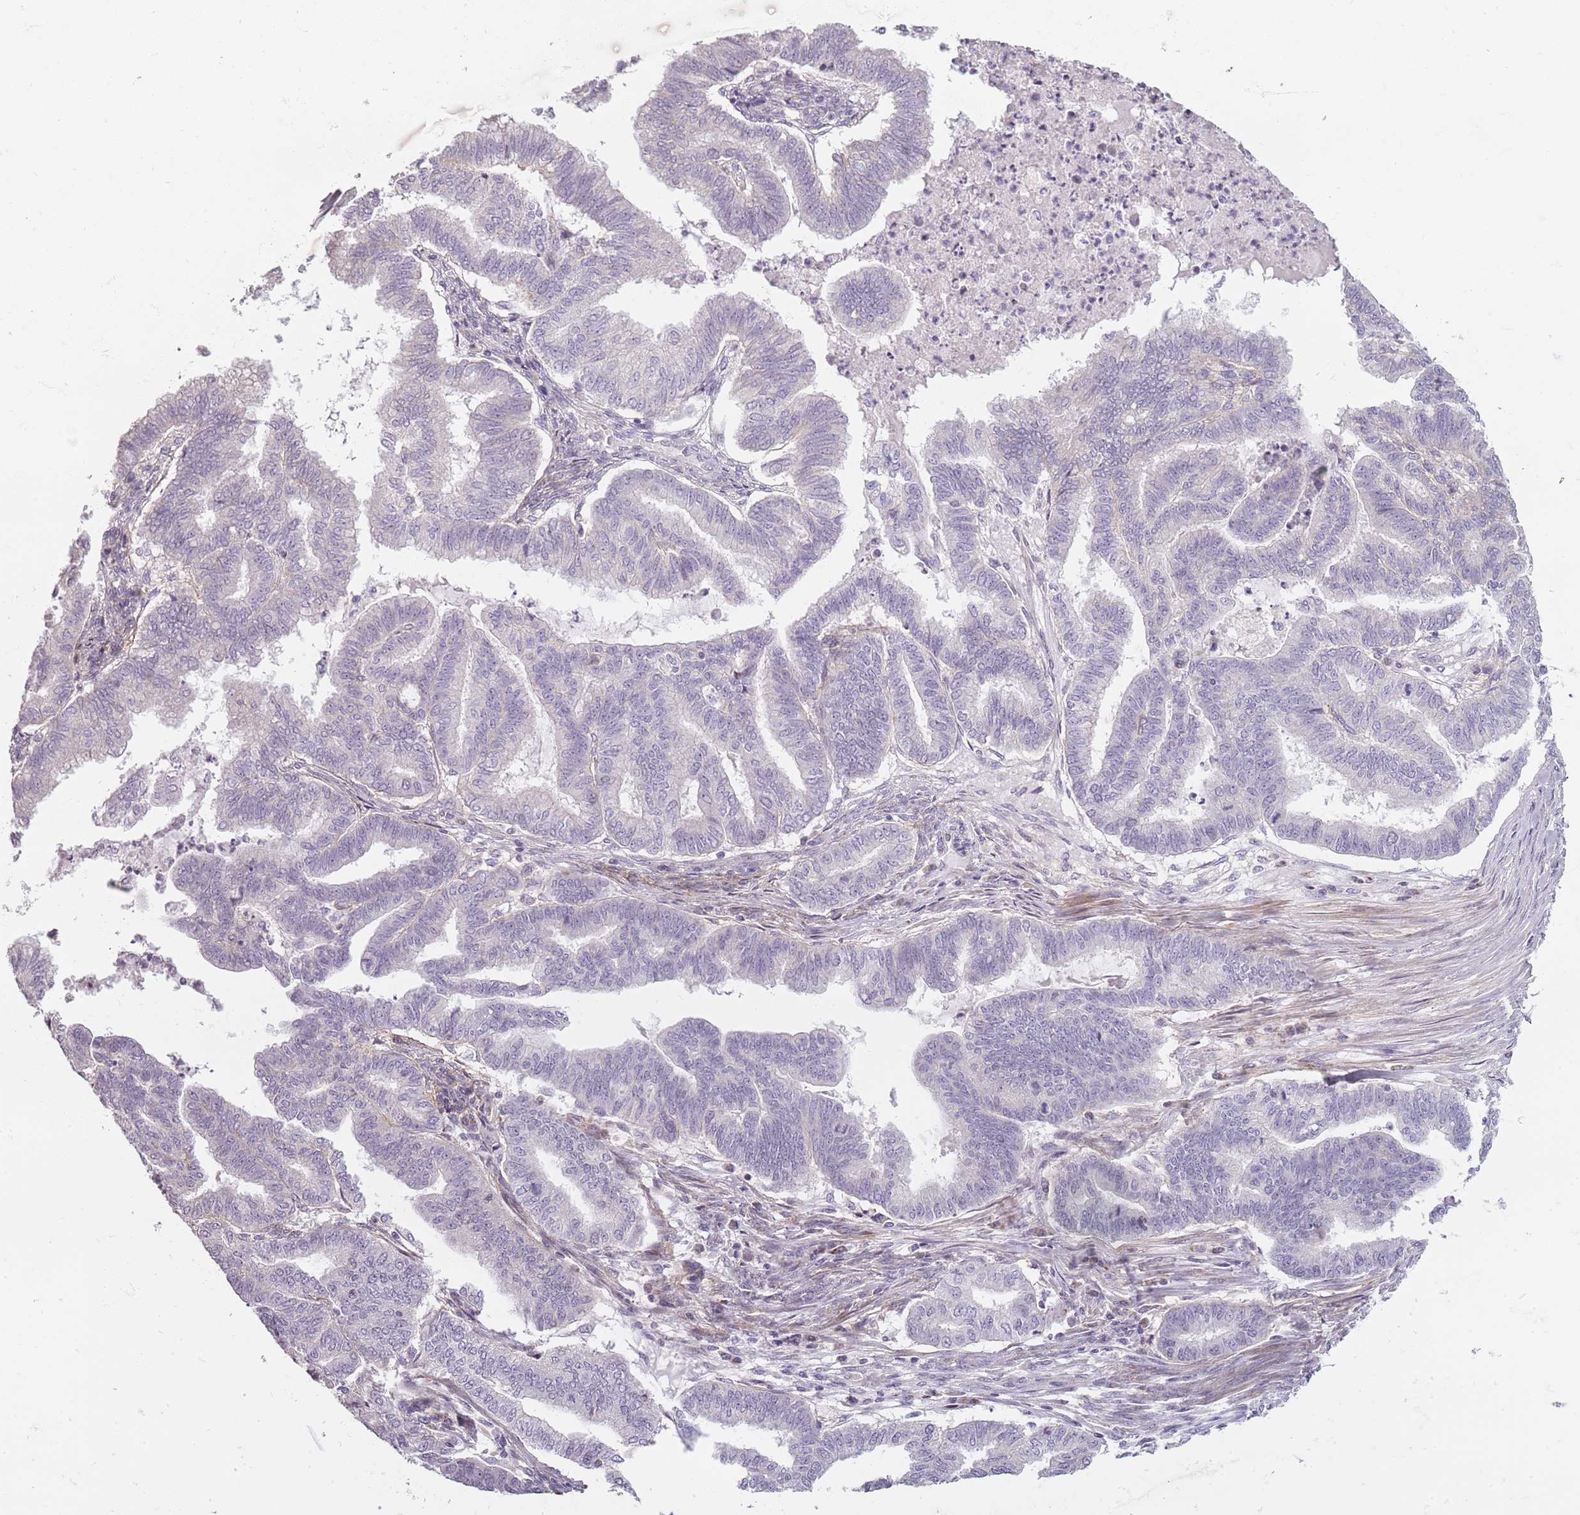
{"staining": {"intensity": "negative", "quantity": "none", "location": "none"}, "tissue": "endometrial cancer", "cell_type": "Tumor cells", "image_type": "cancer", "snomed": [{"axis": "morphology", "description": "Adenocarcinoma, NOS"}, {"axis": "topography", "description": "Endometrium"}], "caption": "DAB (3,3'-diaminobenzidine) immunohistochemical staining of endometrial cancer reveals no significant staining in tumor cells. Nuclei are stained in blue.", "gene": "SYNGR3", "patient": {"sex": "female", "age": 79}}